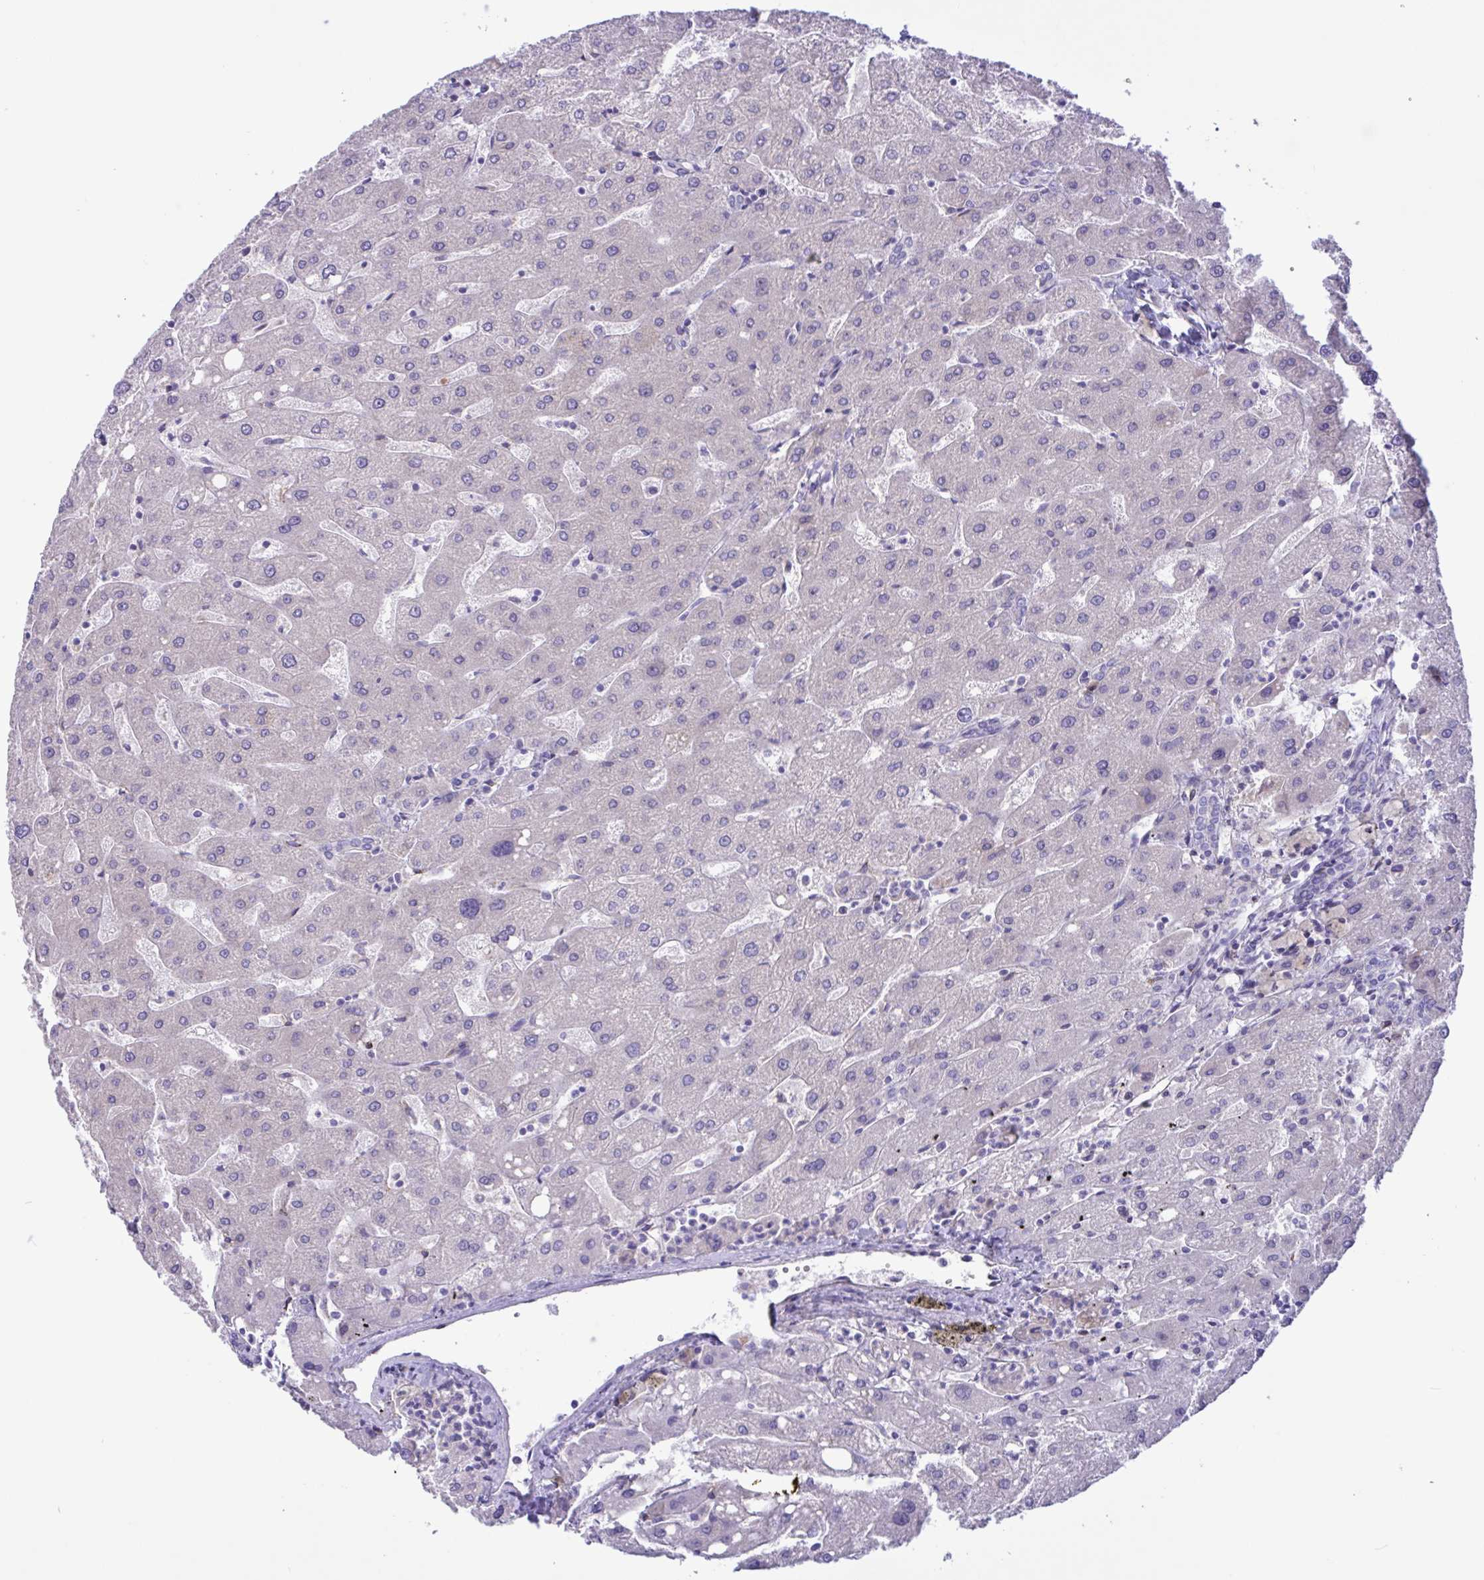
{"staining": {"intensity": "negative", "quantity": "none", "location": "none"}, "tissue": "liver", "cell_type": "Cholangiocytes", "image_type": "normal", "snomed": [{"axis": "morphology", "description": "Normal tissue, NOS"}, {"axis": "topography", "description": "Liver"}], "caption": "Immunohistochemistry (IHC) photomicrograph of unremarkable liver: liver stained with DAB reveals no significant protein positivity in cholangiocytes.", "gene": "DSC3", "patient": {"sex": "male", "age": 67}}